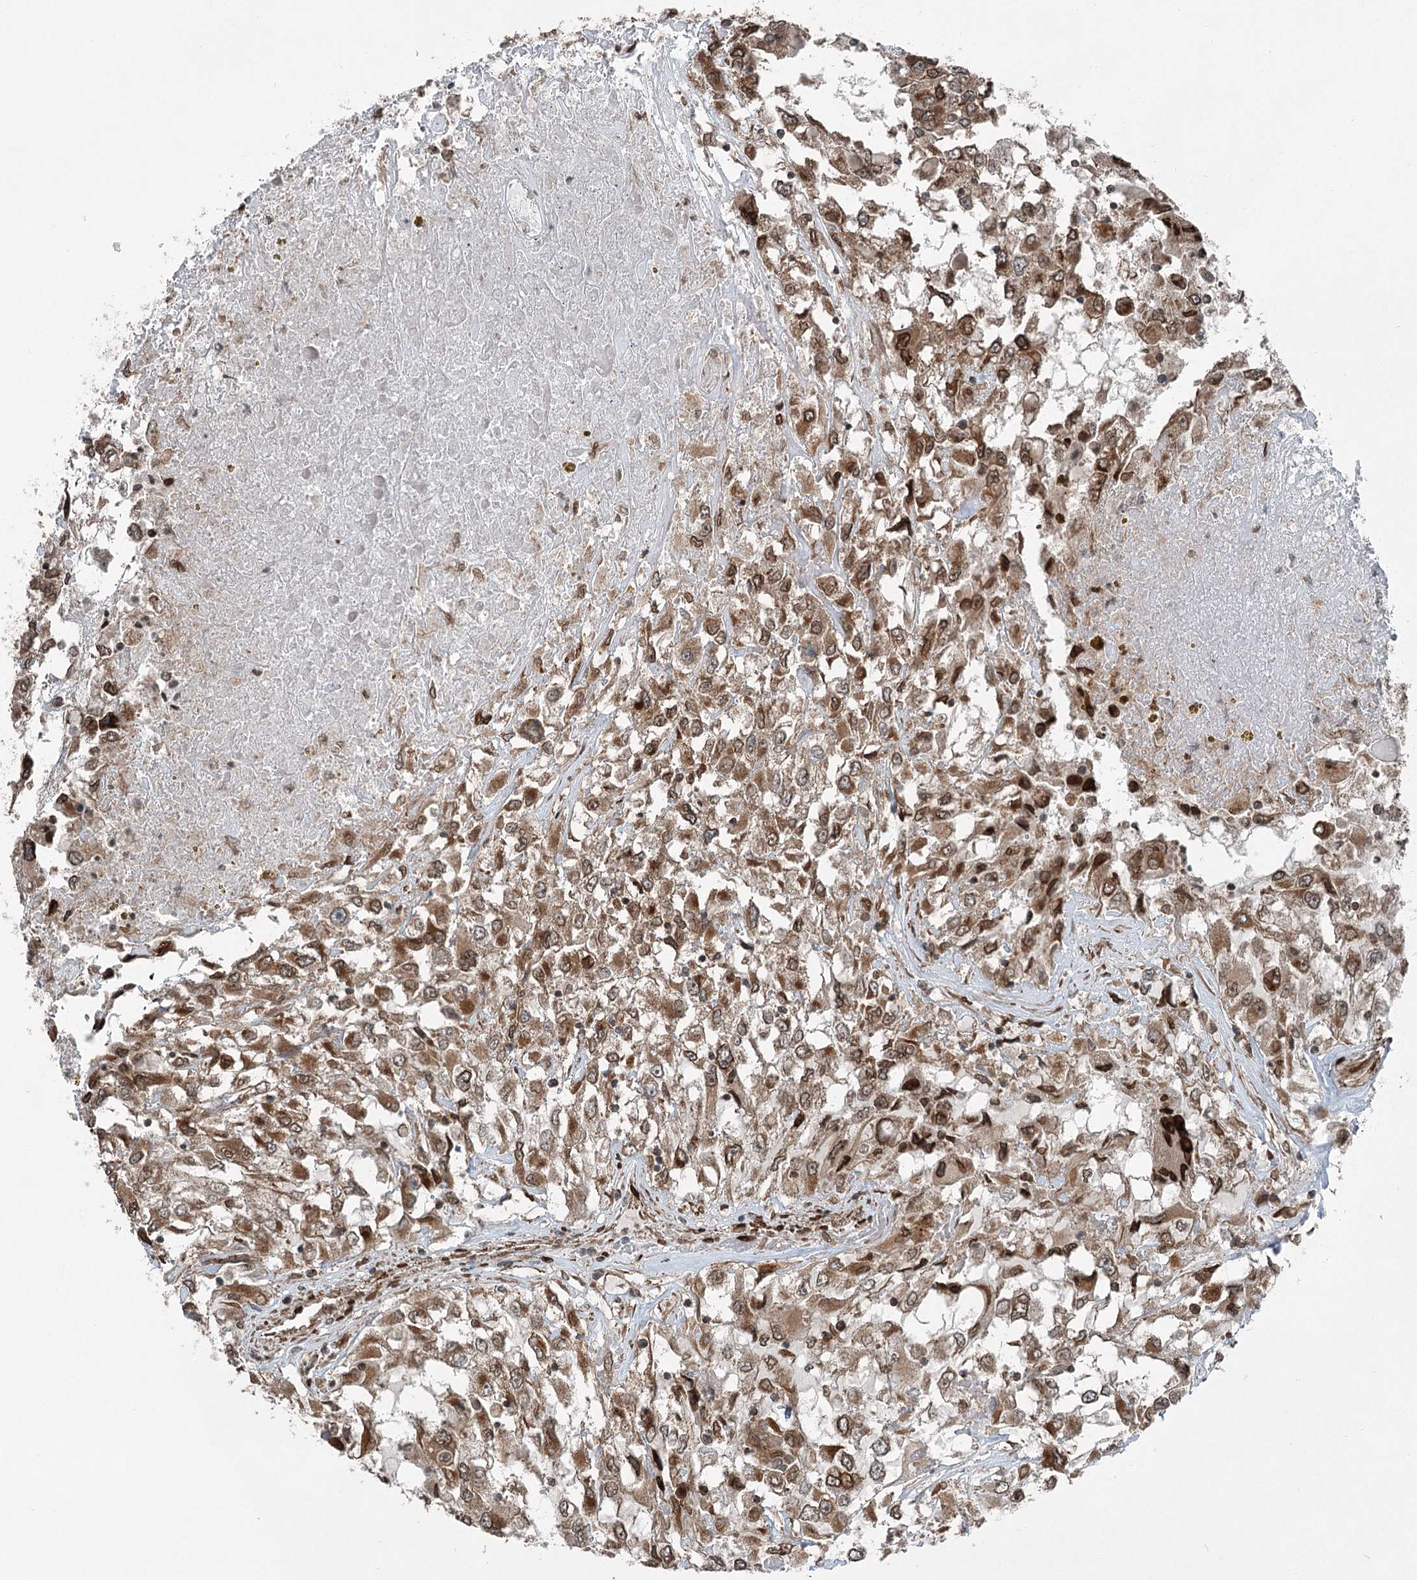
{"staining": {"intensity": "moderate", "quantity": ">75%", "location": "cytoplasmic/membranous"}, "tissue": "renal cancer", "cell_type": "Tumor cells", "image_type": "cancer", "snomed": [{"axis": "morphology", "description": "Adenocarcinoma, NOS"}, {"axis": "topography", "description": "Kidney"}], "caption": "Approximately >75% of tumor cells in renal adenocarcinoma show moderate cytoplasmic/membranous protein expression as visualized by brown immunohistochemical staining.", "gene": "BCKDHA", "patient": {"sex": "female", "age": 52}}